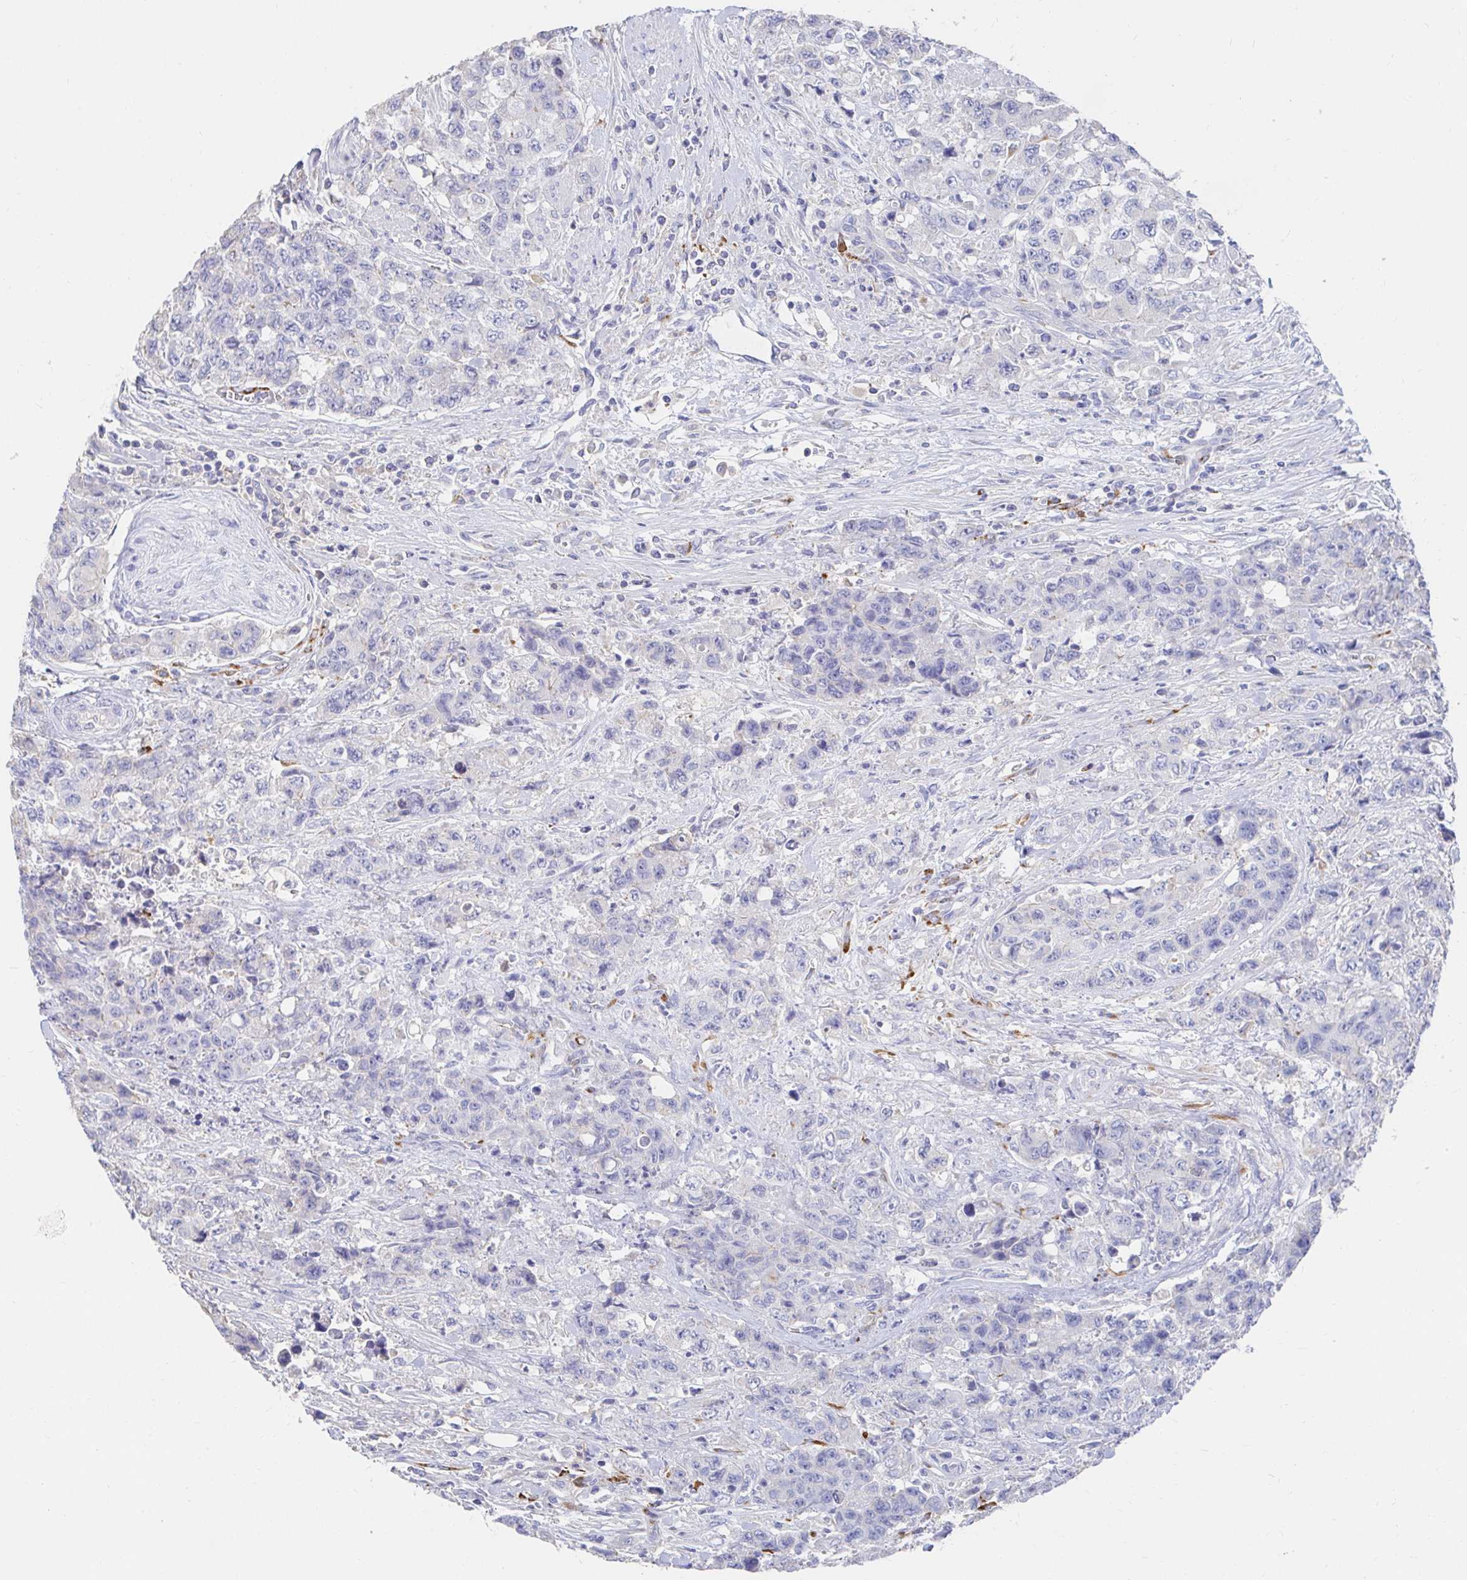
{"staining": {"intensity": "negative", "quantity": "none", "location": "none"}, "tissue": "urothelial cancer", "cell_type": "Tumor cells", "image_type": "cancer", "snomed": [{"axis": "morphology", "description": "Urothelial carcinoma, High grade"}, {"axis": "topography", "description": "Urinary bladder"}], "caption": "There is no significant staining in tumor cells of high-grade urothelial carcinoma.", "gene": "LAMC3", "patient": {"sex": "female", "age": 78}}